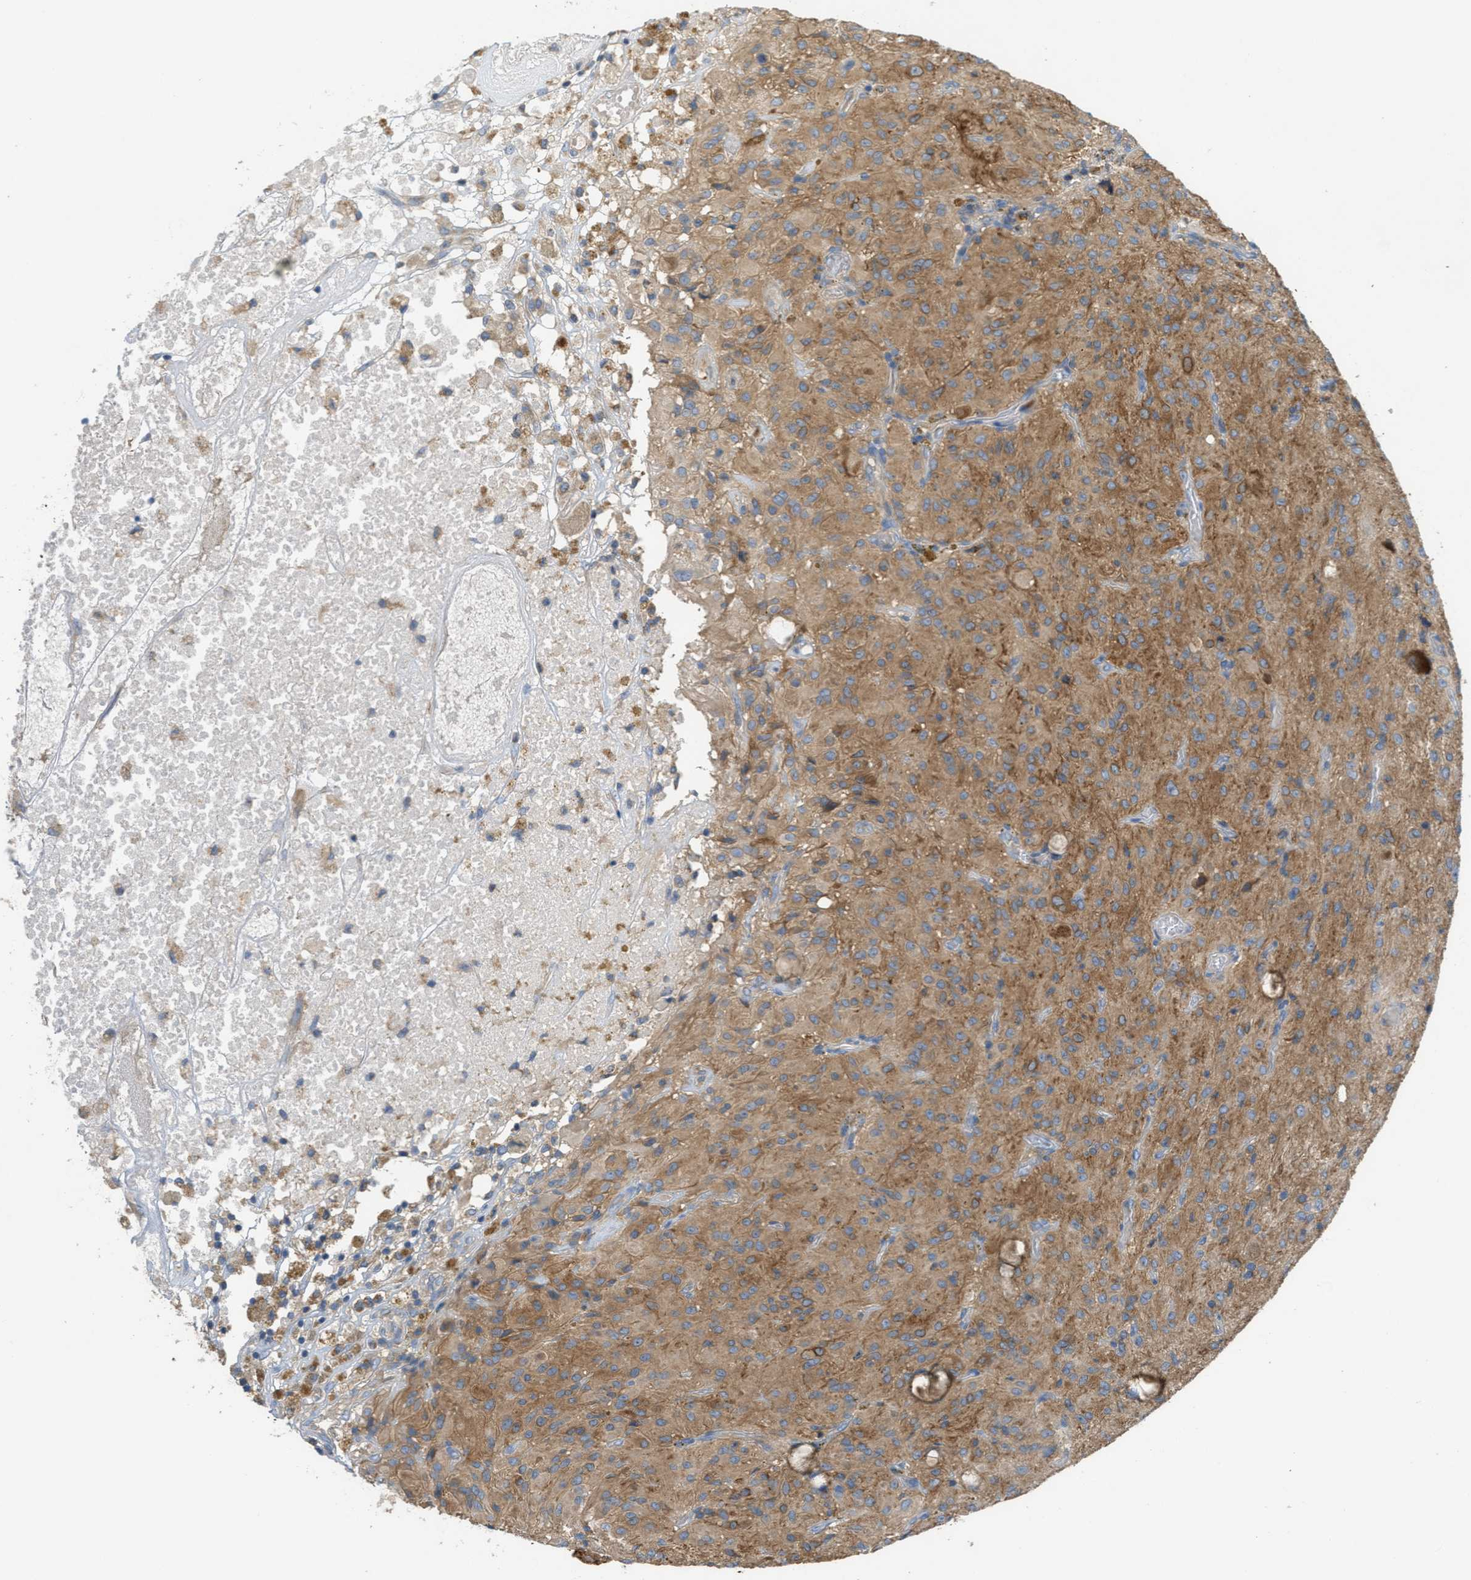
{"staining": {"intensity": "moderate", "quantity": ">75%", "location": "cytoplasmic/membranous"}, "tissue": "glioma", "cell_type": "Tumor cells", "image_type": "cancer", "snomed": [{"axis": "morphology", "description": "Glioma, malignant, High grade"}, {"axis": "topography", "description": "Brain"}], "caption": "This is an image of immunohistochemistry staining of glioma, which shows moderate staining in the cytoplasmic/membranous of tumor cells.", "gene": "UBA5", "patient": {"sex": "female", "age": 59}}